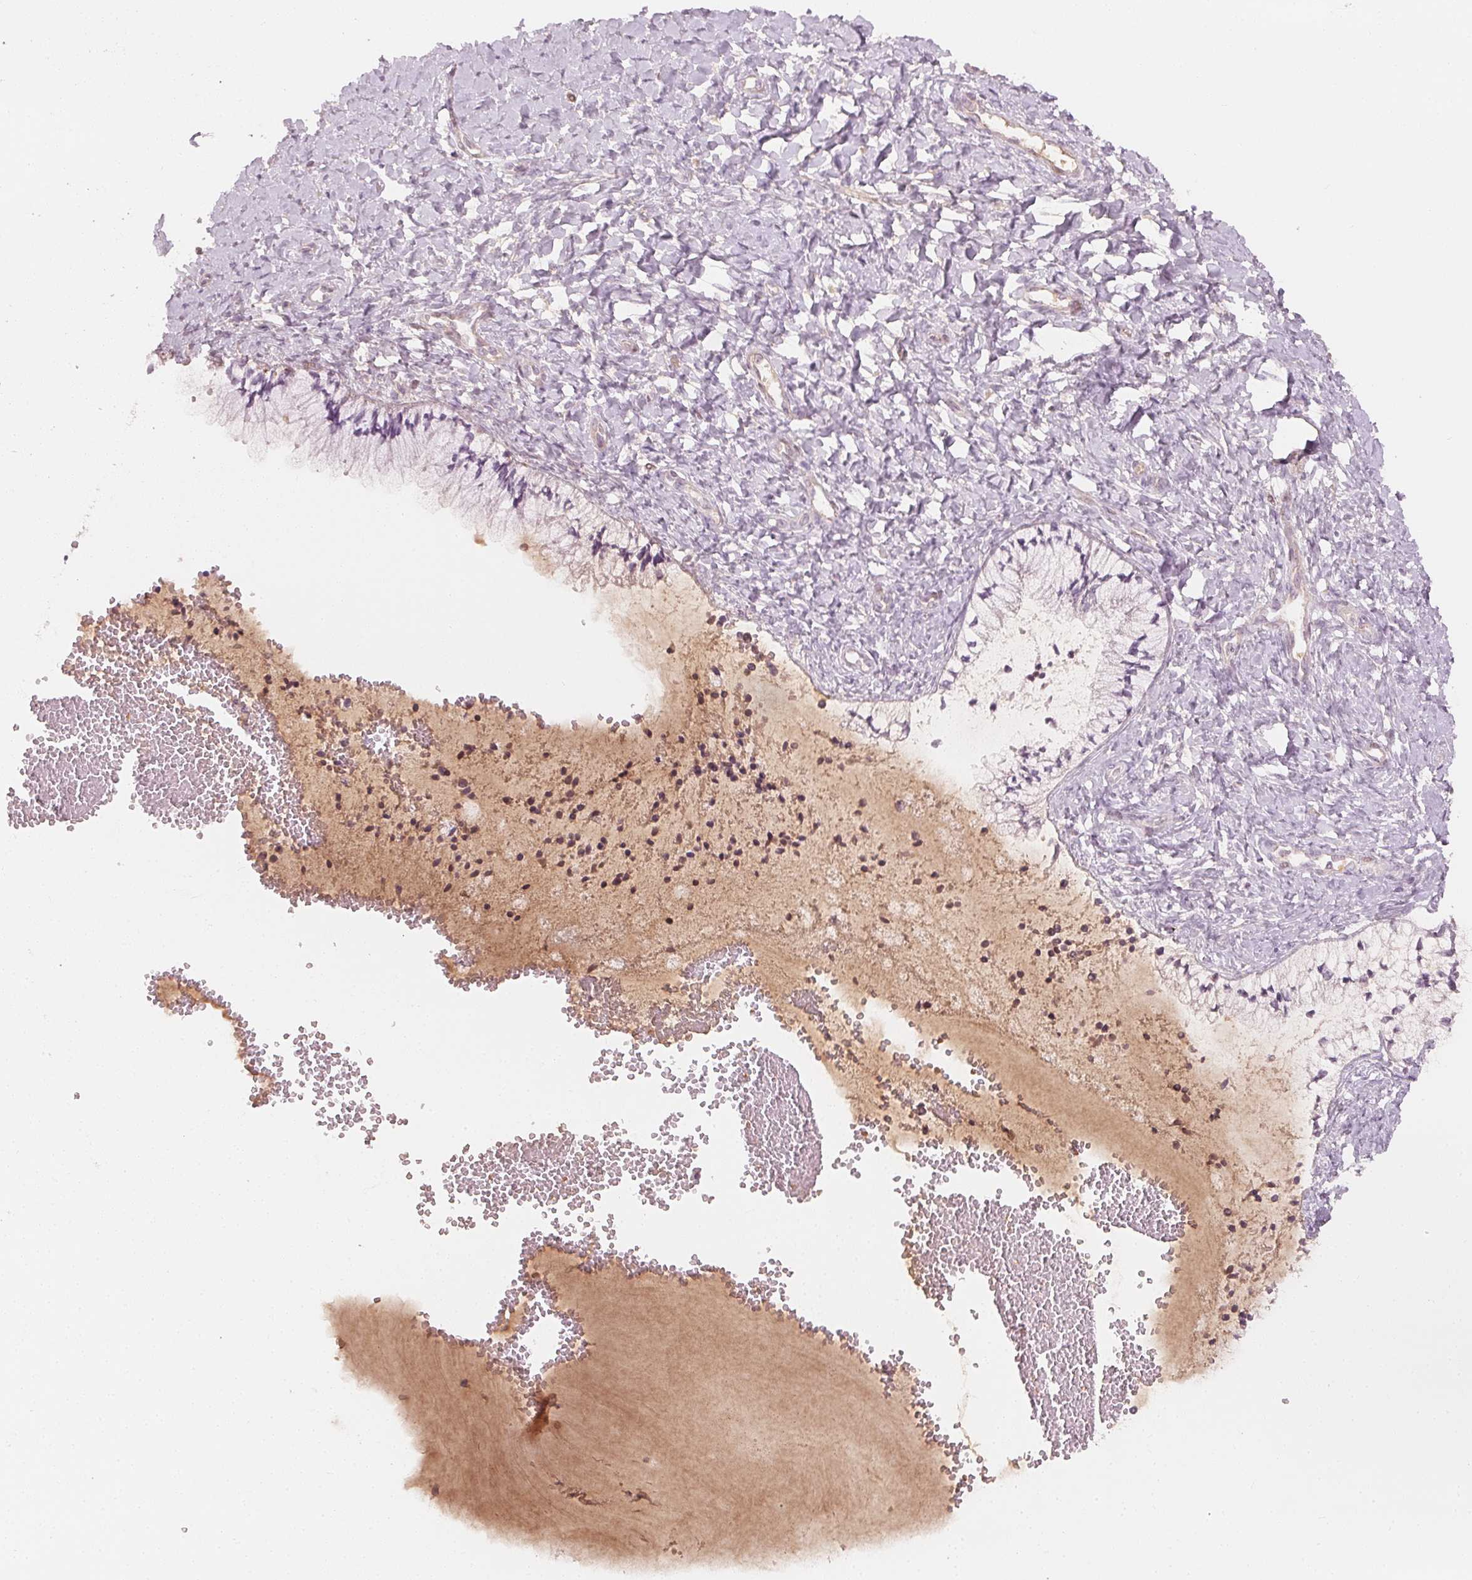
{"staining": {"intensity": "negative", "quantity": "none", "location": "none"}, "tissue": "cervix", "cell_type": "Glandular cells", "image_type": "normal", "snomed": [{"axis": "morphology", "description": "Normal tissue, NOS"}, {"axis": "topography", "description": "Cervix"}], "caption": "The immunohistochemistry histopathology image has no significant positivity in glandular cells of cervix.", "gene": "AFM", "patient": {"sex": "female", "age": 37}}